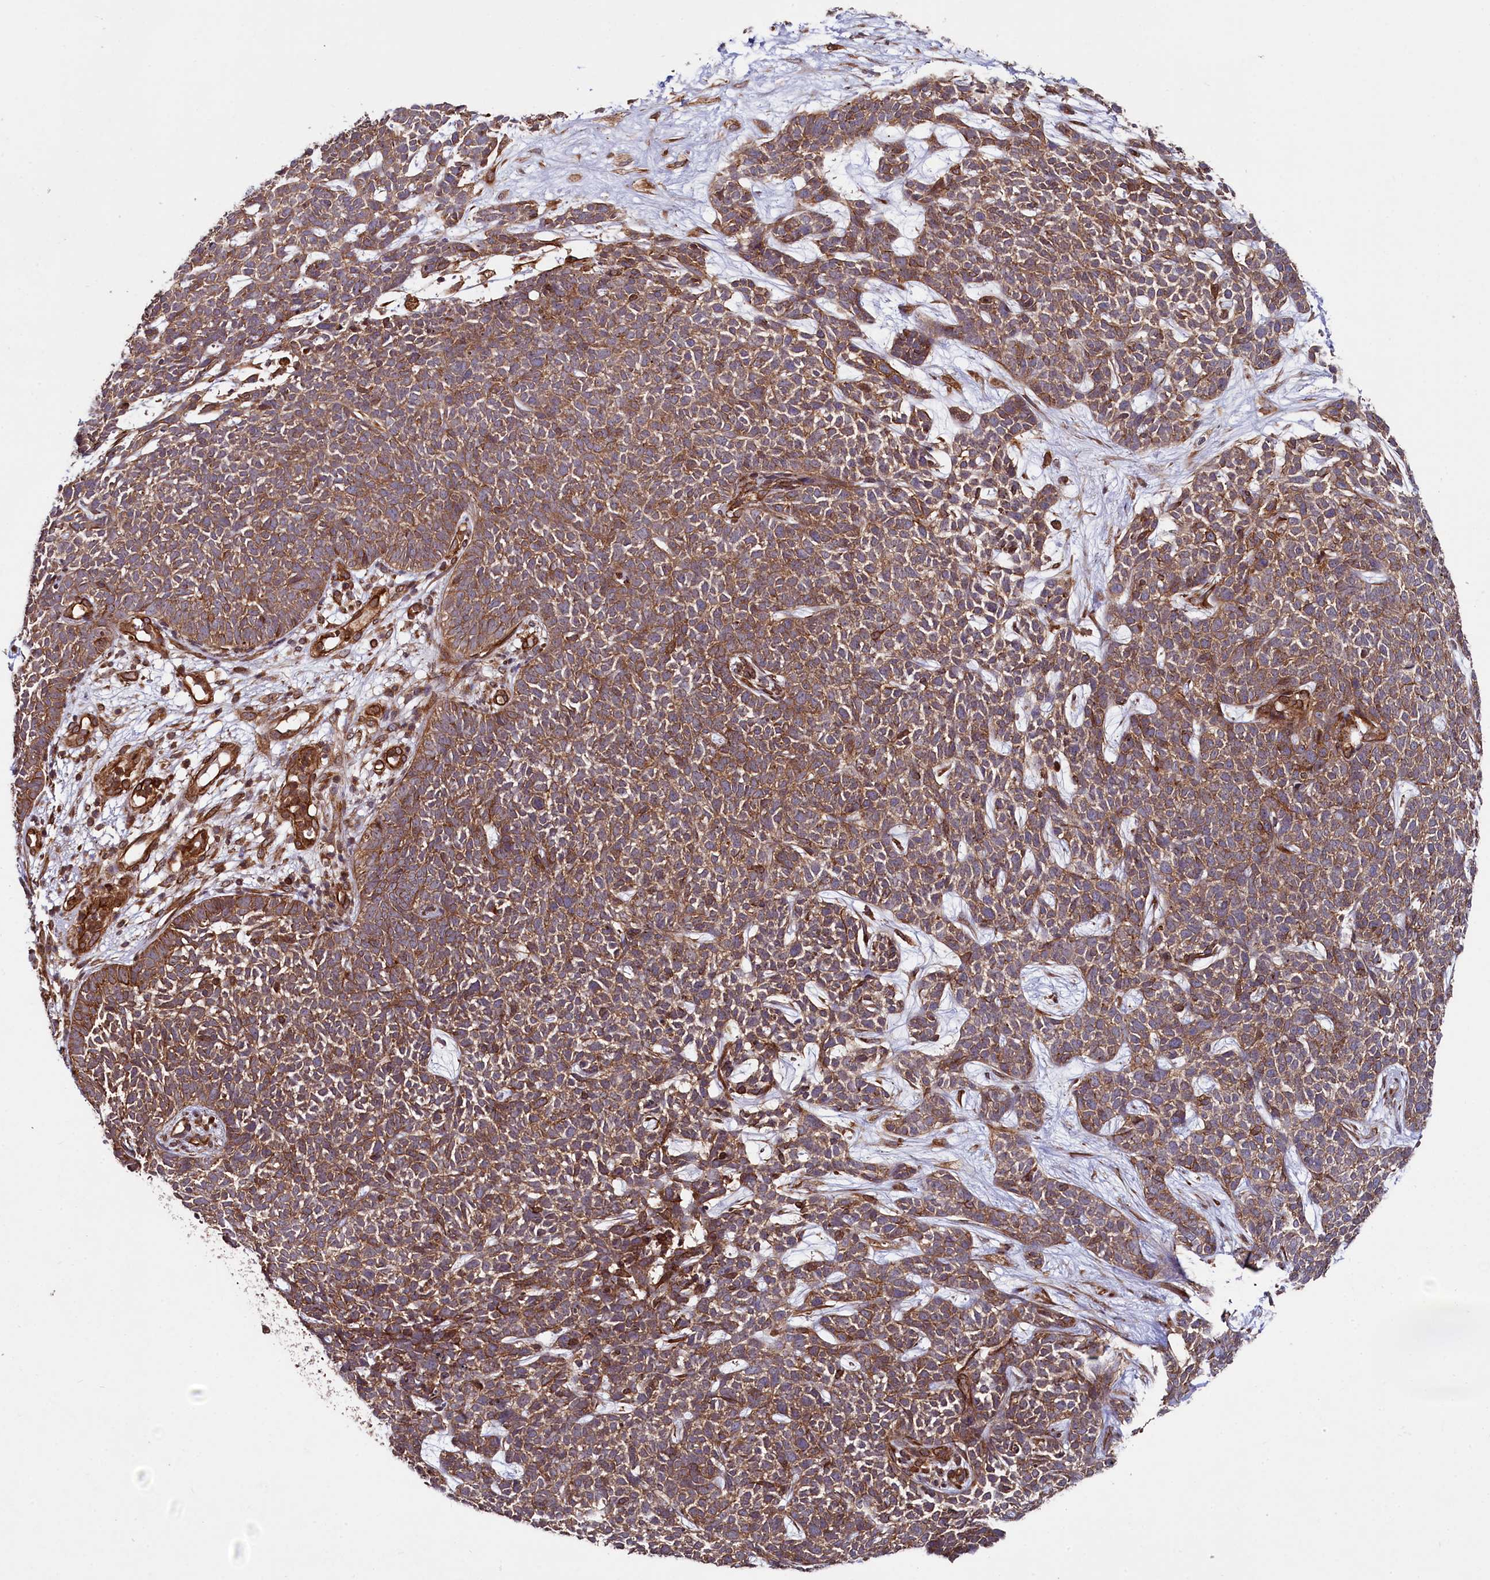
{"staining": {"intensity": "moderate", "quantity": ">75%", "location": "cytoplasmic/membranous"}, "tissue": "skin cancer", "cell_type": "Tumor cells", "image_type": "cancer", "snomed": [{"axis": "morphology", "description": "Basal cell carcinoma"}, {"axis": "topography", "description": "Skin"}], "caption": "Skin cancer (basal cell carcinoma) stained with a protein marker shows moderate staining in tumor cells.", "gene": "SVIP", "patient": {"sex": "female", "age": 84}}